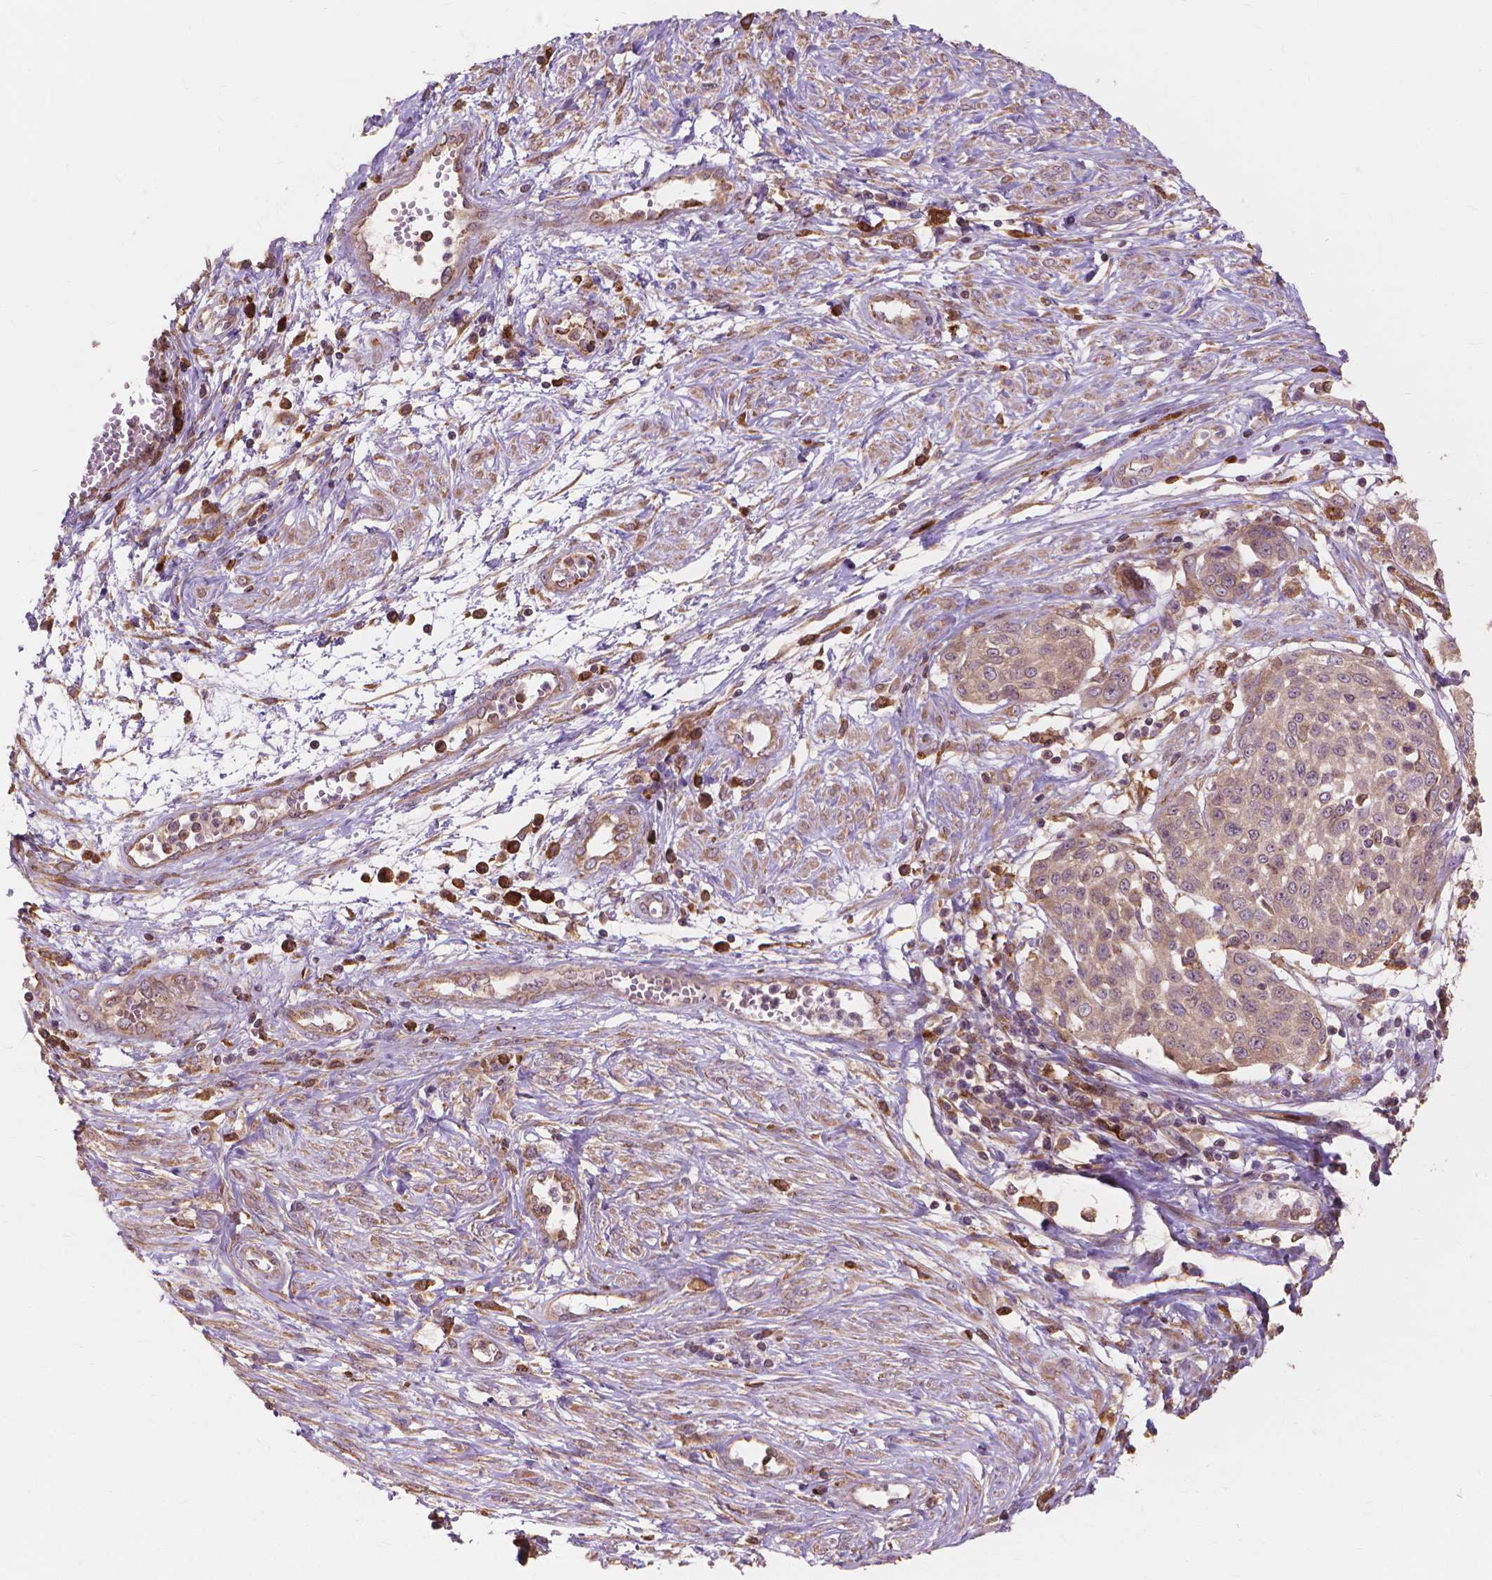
{"staining": {"intensity": "weak", "quantity": ">75%", "location": "cytoplasmic/membranous"}, "tissue": "cervical cancer", "cell_type": "Tumor cells", "image_type": "cancer", "snomed": [{"axis": "morphology", "description": "Squamous cell carcinoma, NOS"}, {"axis": "topography", "description": "Cervix"}], "caption": "Immunohistochemical staining of human cervical squamous cell carcinoma shows weak cytoplasmic/membranous protein expression in about >75% of tumor cells.", "gene": "TAB2", "patient": {"sex": "female", "age": 34}}